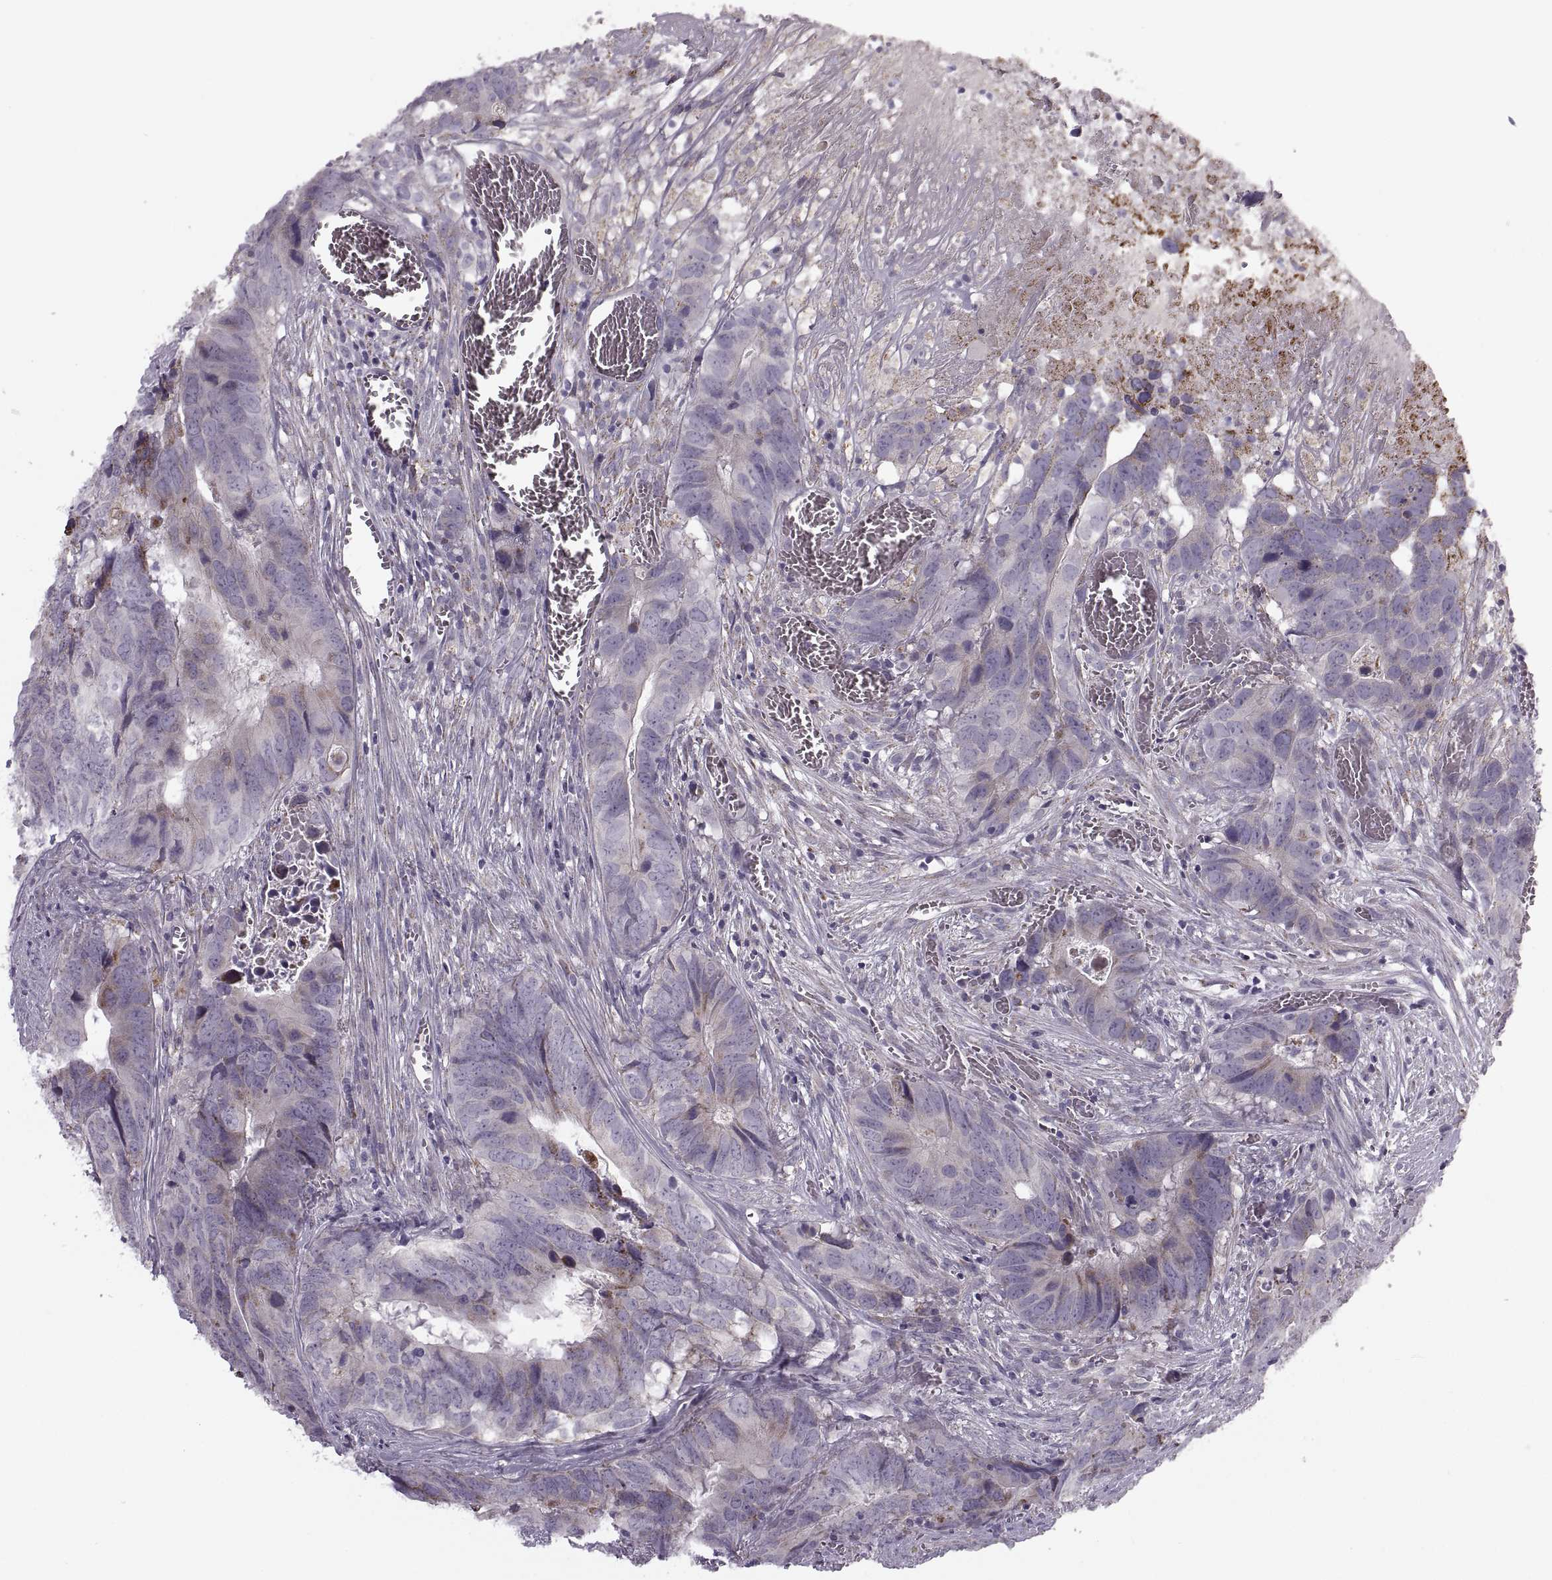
{"staining": {"intensity": "moderate", "quantity": "<25%", "location": "cytoplasmic/membranous"}, "tissue": "colorectal cancer", "cell_type": "Tumor cells", "image_type": "cancer", "snomed": [{"axis": "morphology", "description": "Adenocarcinoma, NOS"}, {"axis": "topography", "description": "Colon"}], "caption": "A histopathology image of colorectal adenocarcinoma stained for a protein displays moderate cytoplasmic/membranous brown staining in tumor cells. (DAB (3,3'-diaminobenzidine) IHC with brightfield microscopy, high magnification).", "gene": "PIERCE1", "patient": {"sex": "female", "age": 82}}